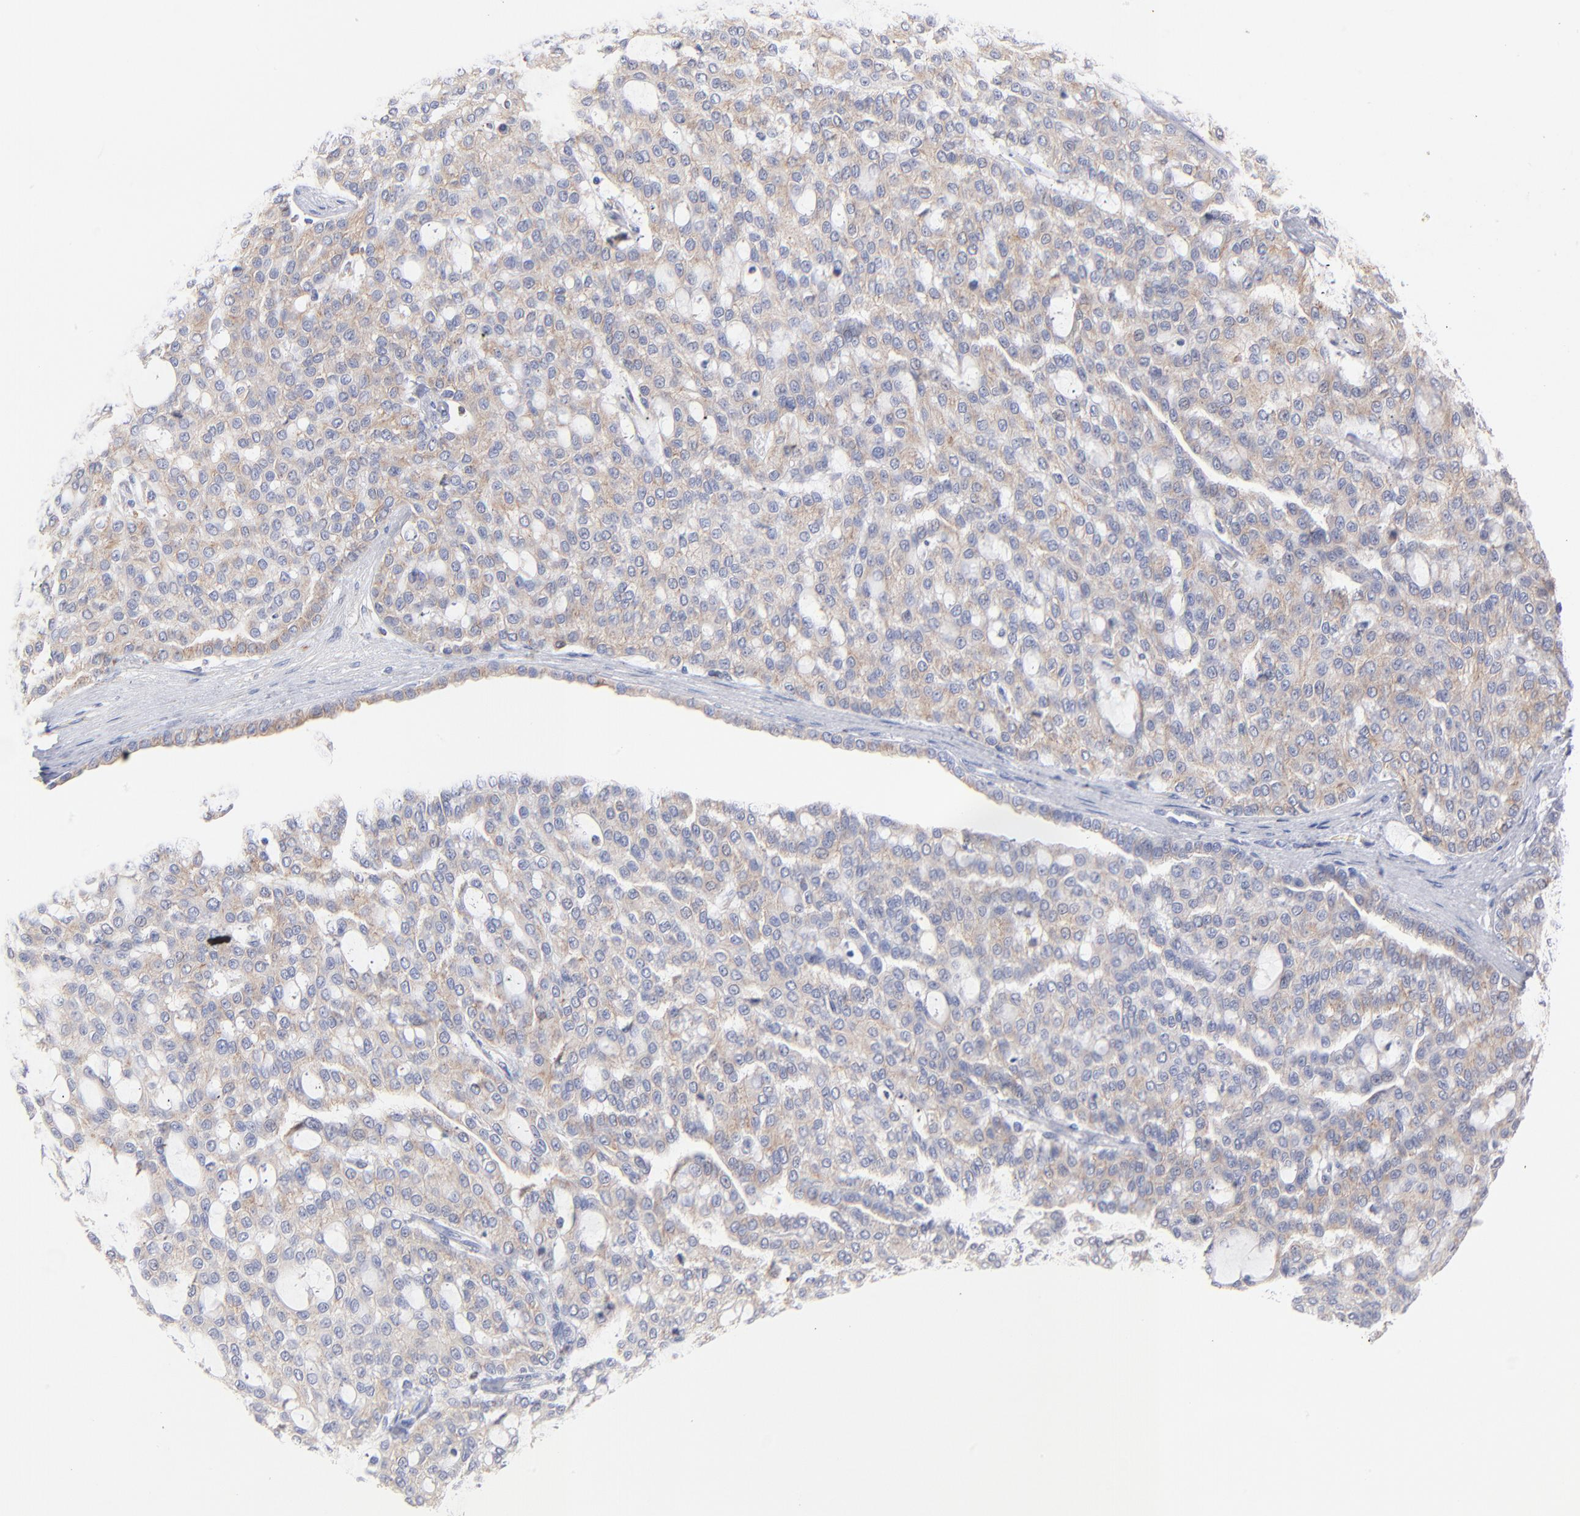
{"staining": {"intensity": "weak", "quantity": ">75%", "location": "cytoplasmic/membranous"}, "tissue": "renal cancer", "cell_type": "Tumor cells", "image_type": "cancer", "snomed": [{"axis": "morphology", "description": "Adenocarcinoma, NOS"}, {"axis": "topography", "description": "Kidney"}], "caption": "IHC of renal cancer displays low levels of weak cytoplasmic/membranous staining in approximately >75% of tumor cells.", "gene": "SEPTIN6", "patient": {"sex": "male", "age": 63}}